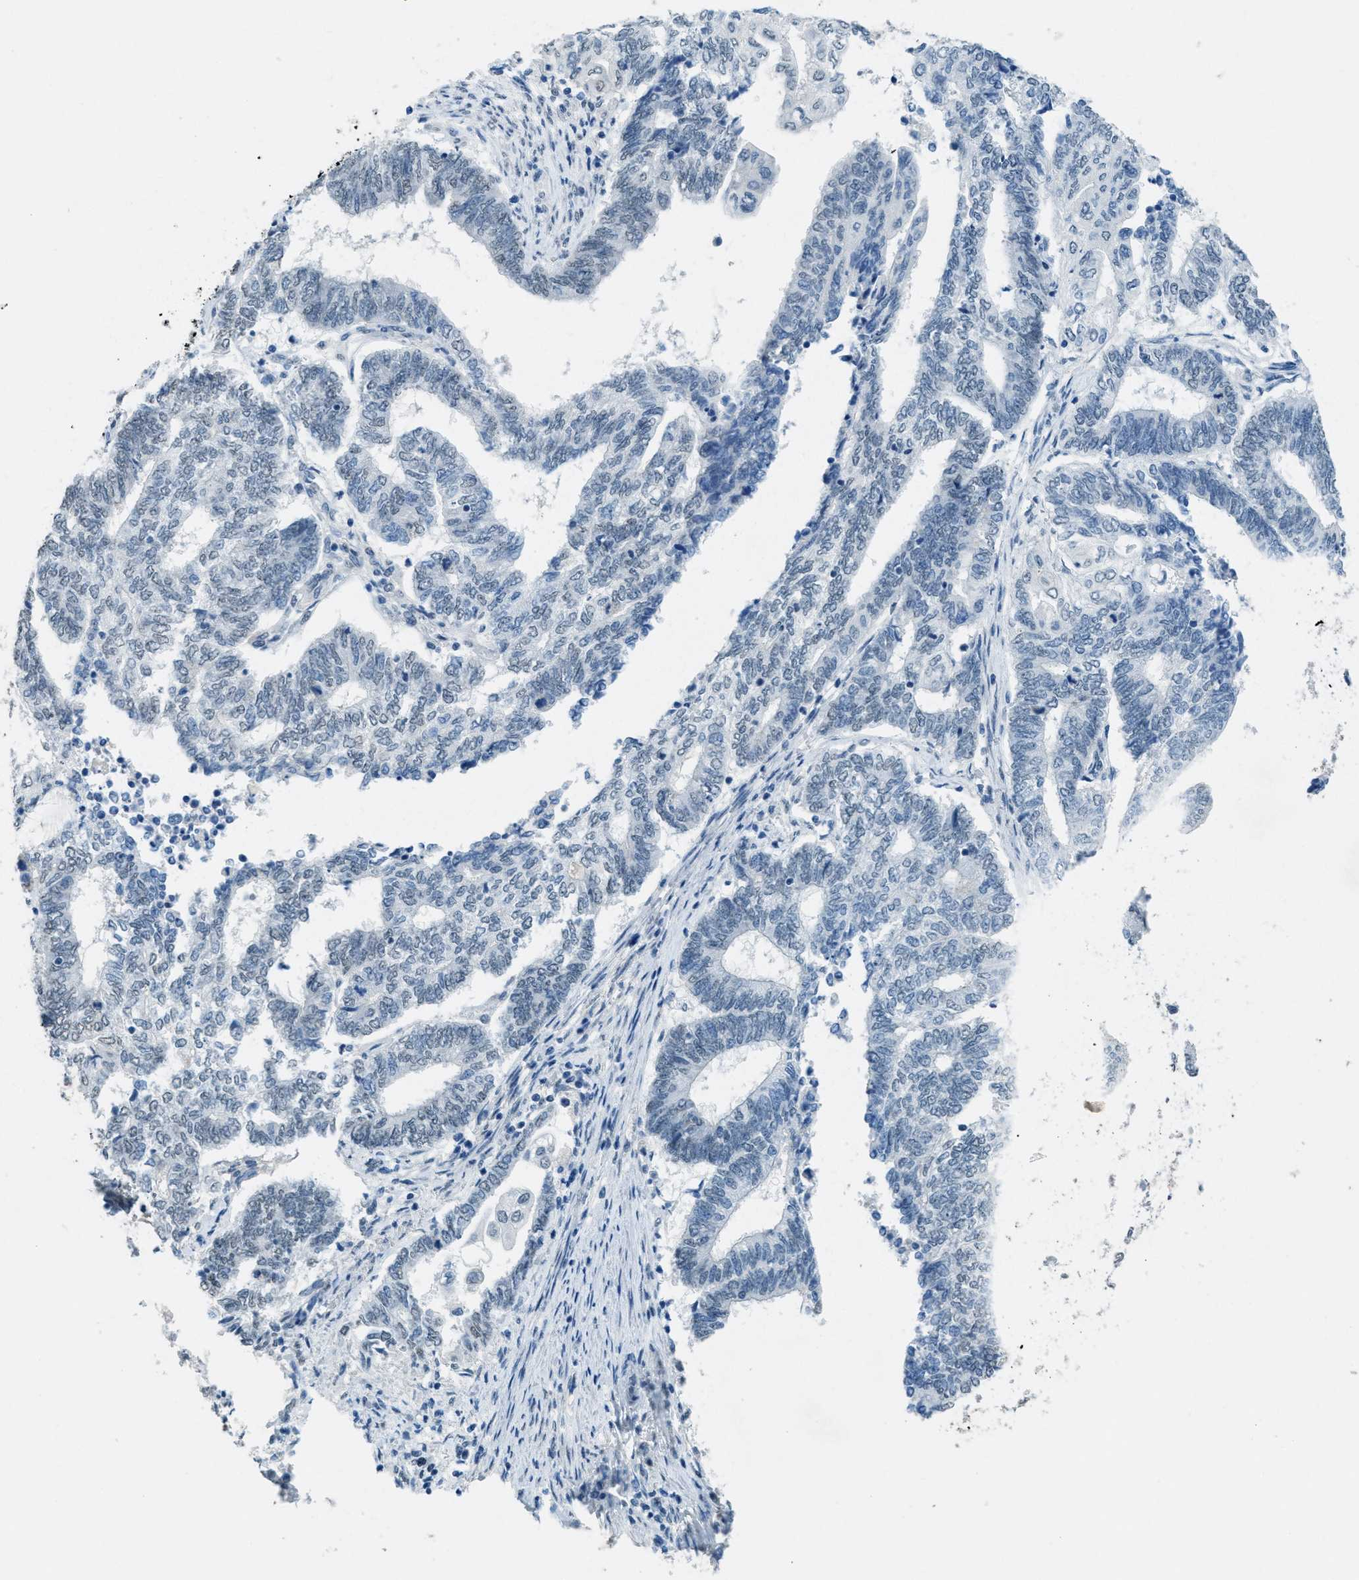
{"staining": {"intensity": "negative", "quantity": "none", "location": "none"}, "tissue": "endometrial cancer", "cell_type": "Tumor cells", "image_type": "cancer", "snomed": [{"axis": "morphology", "description": "Adenocarcinoma, NOS"}, {"axis": "topography", "description": "Uterus"}, {"axis": "topography", "description": "Endometrium"}], "caption": "Immunohistochemical staining of human endometrial cancer (adenocarcinoma) demonstrates no significant staining in tumor cells.", "gene": "TTC13", "patient": {"sex": "female", "age": 70}}